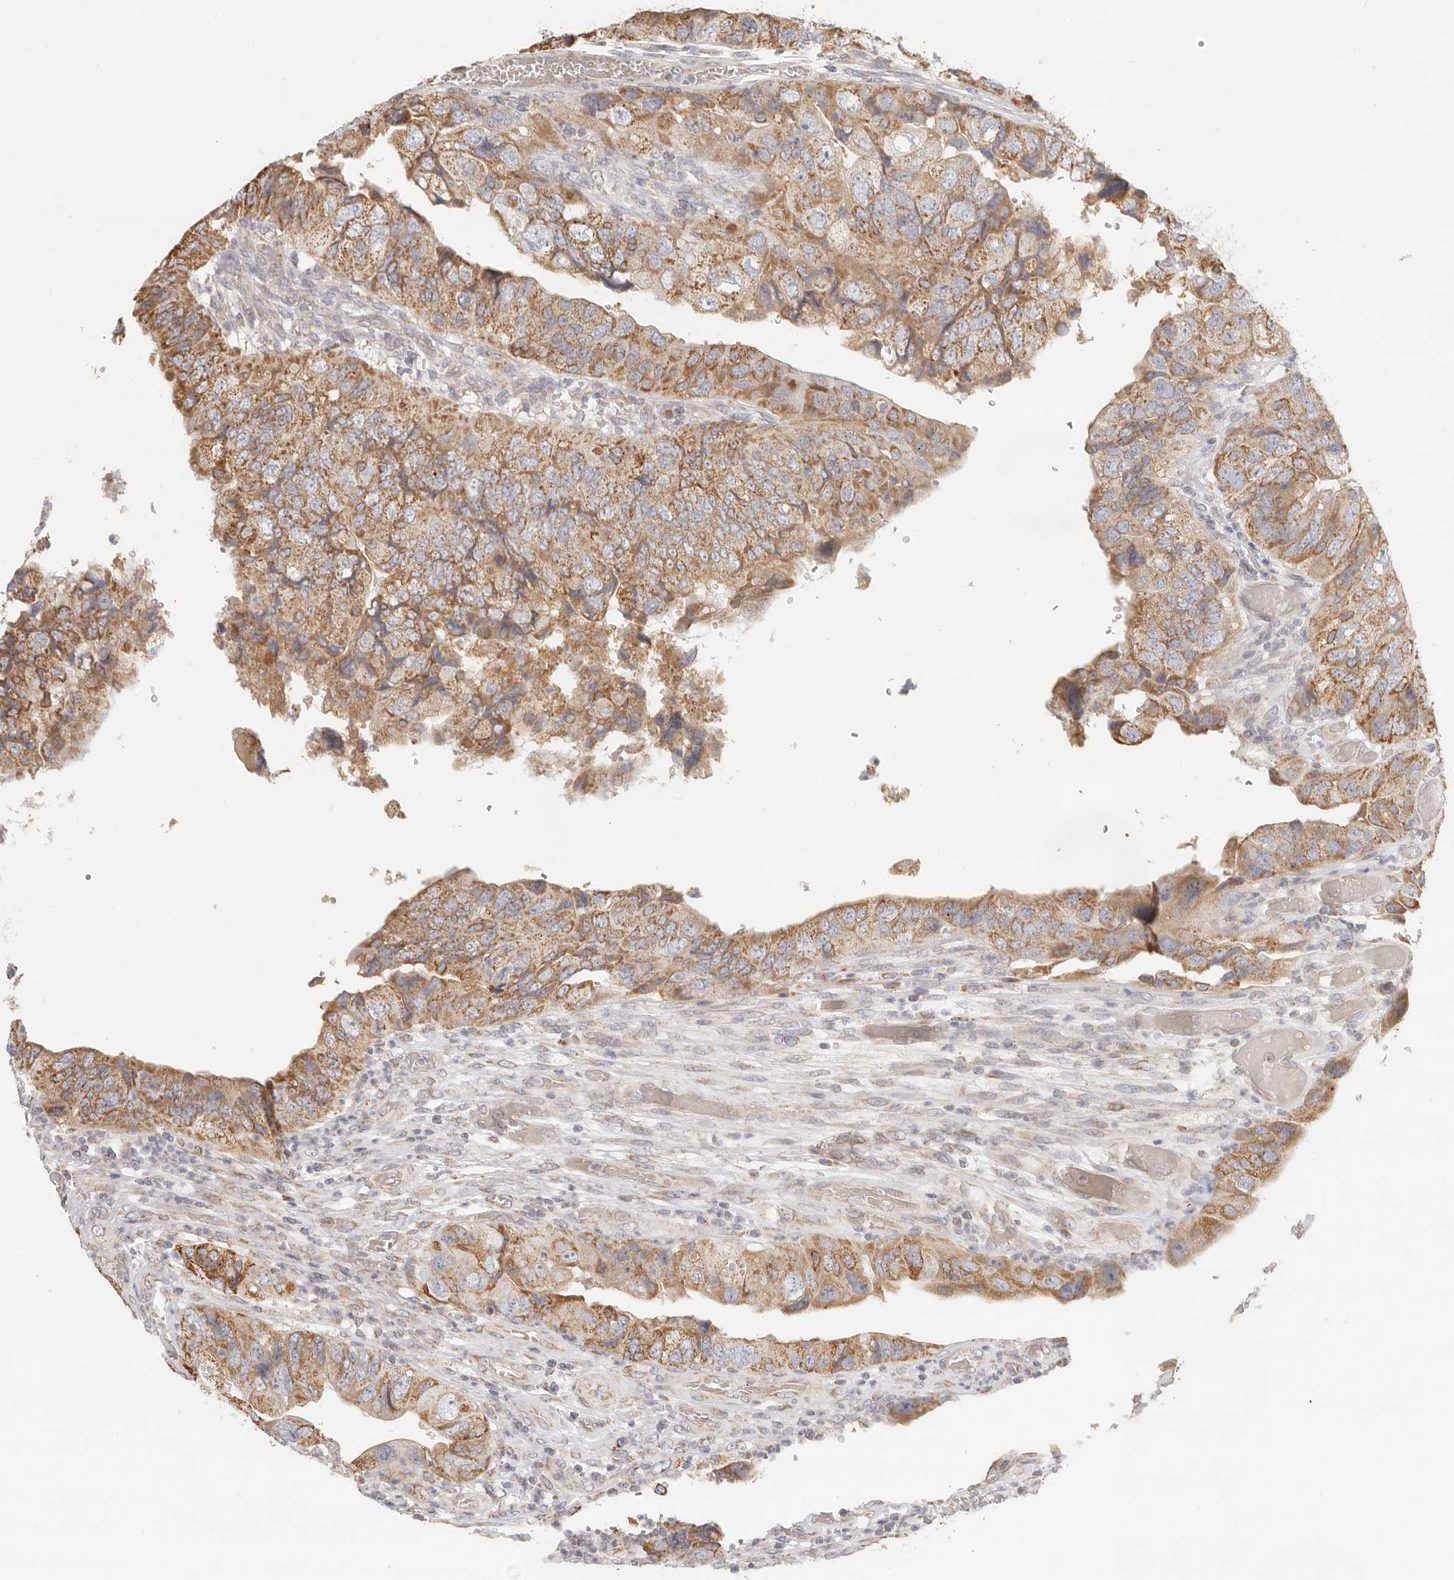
{"staining": {"intensity": "moderate", "quantity": ">75%", "location": "cytoplasmic/membranous"}, "tissue": "colorectal cancer", "cell_type": "Tumor cells", "image_type": "cancer", "snomed": [{"axis": "morphology", "description": "Adenocarcinoma, NOS"}, {"axis": "topography", "description": "Rectum"}], "caption": "This is a micrograph of immunohistochemistry (IHC) staining of colorectal cancer (adenocarcinoma), which shows moderate expression in the cytoplasmic/membranous of tumor cells.", "gene": "KDF1", "patient": {"sex": "male", "age": 63}}